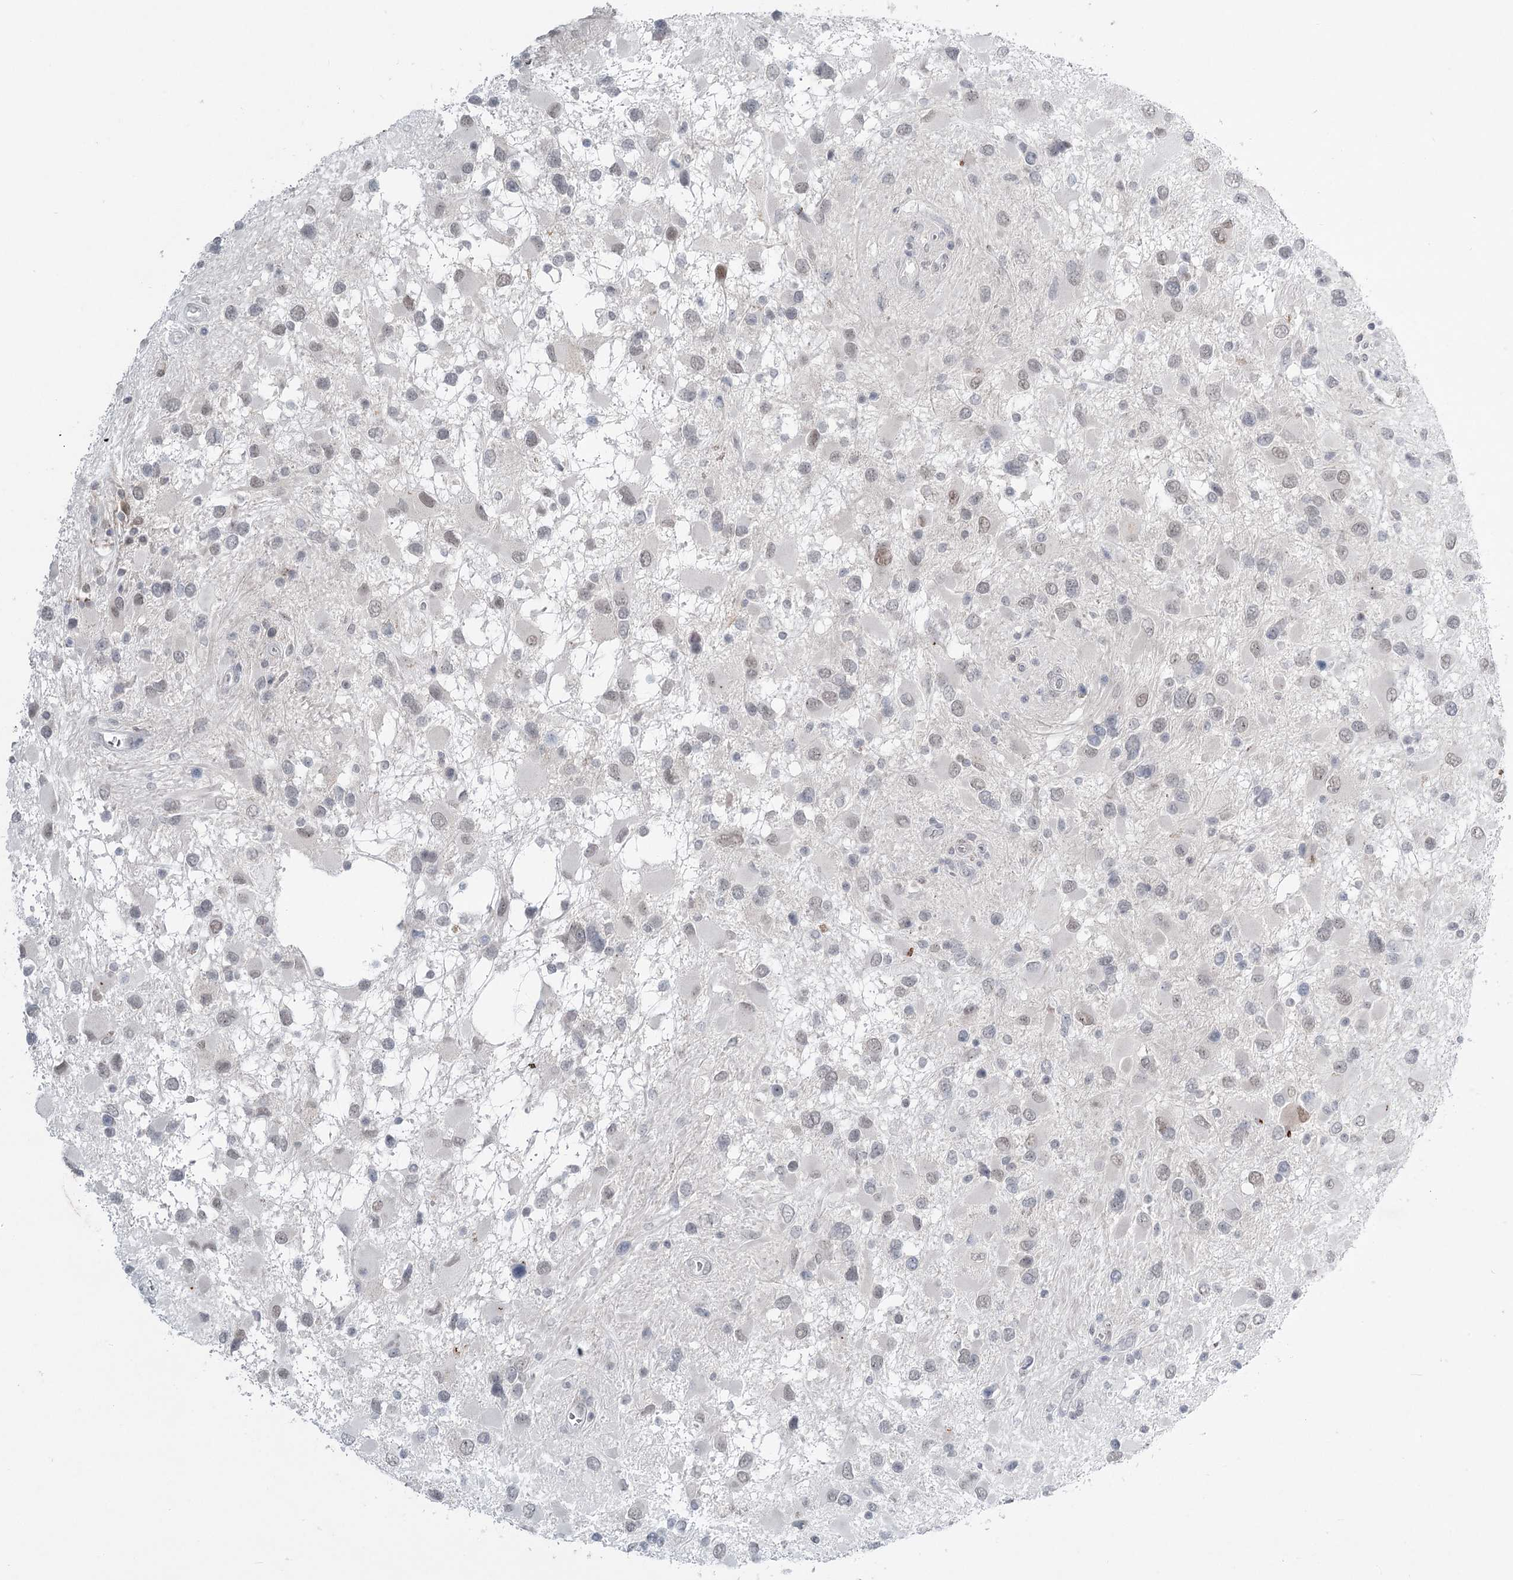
{"staining": {"intensity": "negative", "quantity": "none", "location": "none"}, "tissue": "glioma", "cell_type": "Tumor cells", "image_type": "cancer", "snomed": [{"axis": "morphology", "description": "Glioma, malignant, High grade"}, {"axis": "topography", "description": "Brain"}], "caption": "A histopathology image of human high-grade glioma (malignant) is negative for staining in tumor cells. (DAB IHC visualized using brightfield microscopy, high magnification).", "gene": "TMEM70", "patient": {"sex": "male", "age": 53}}